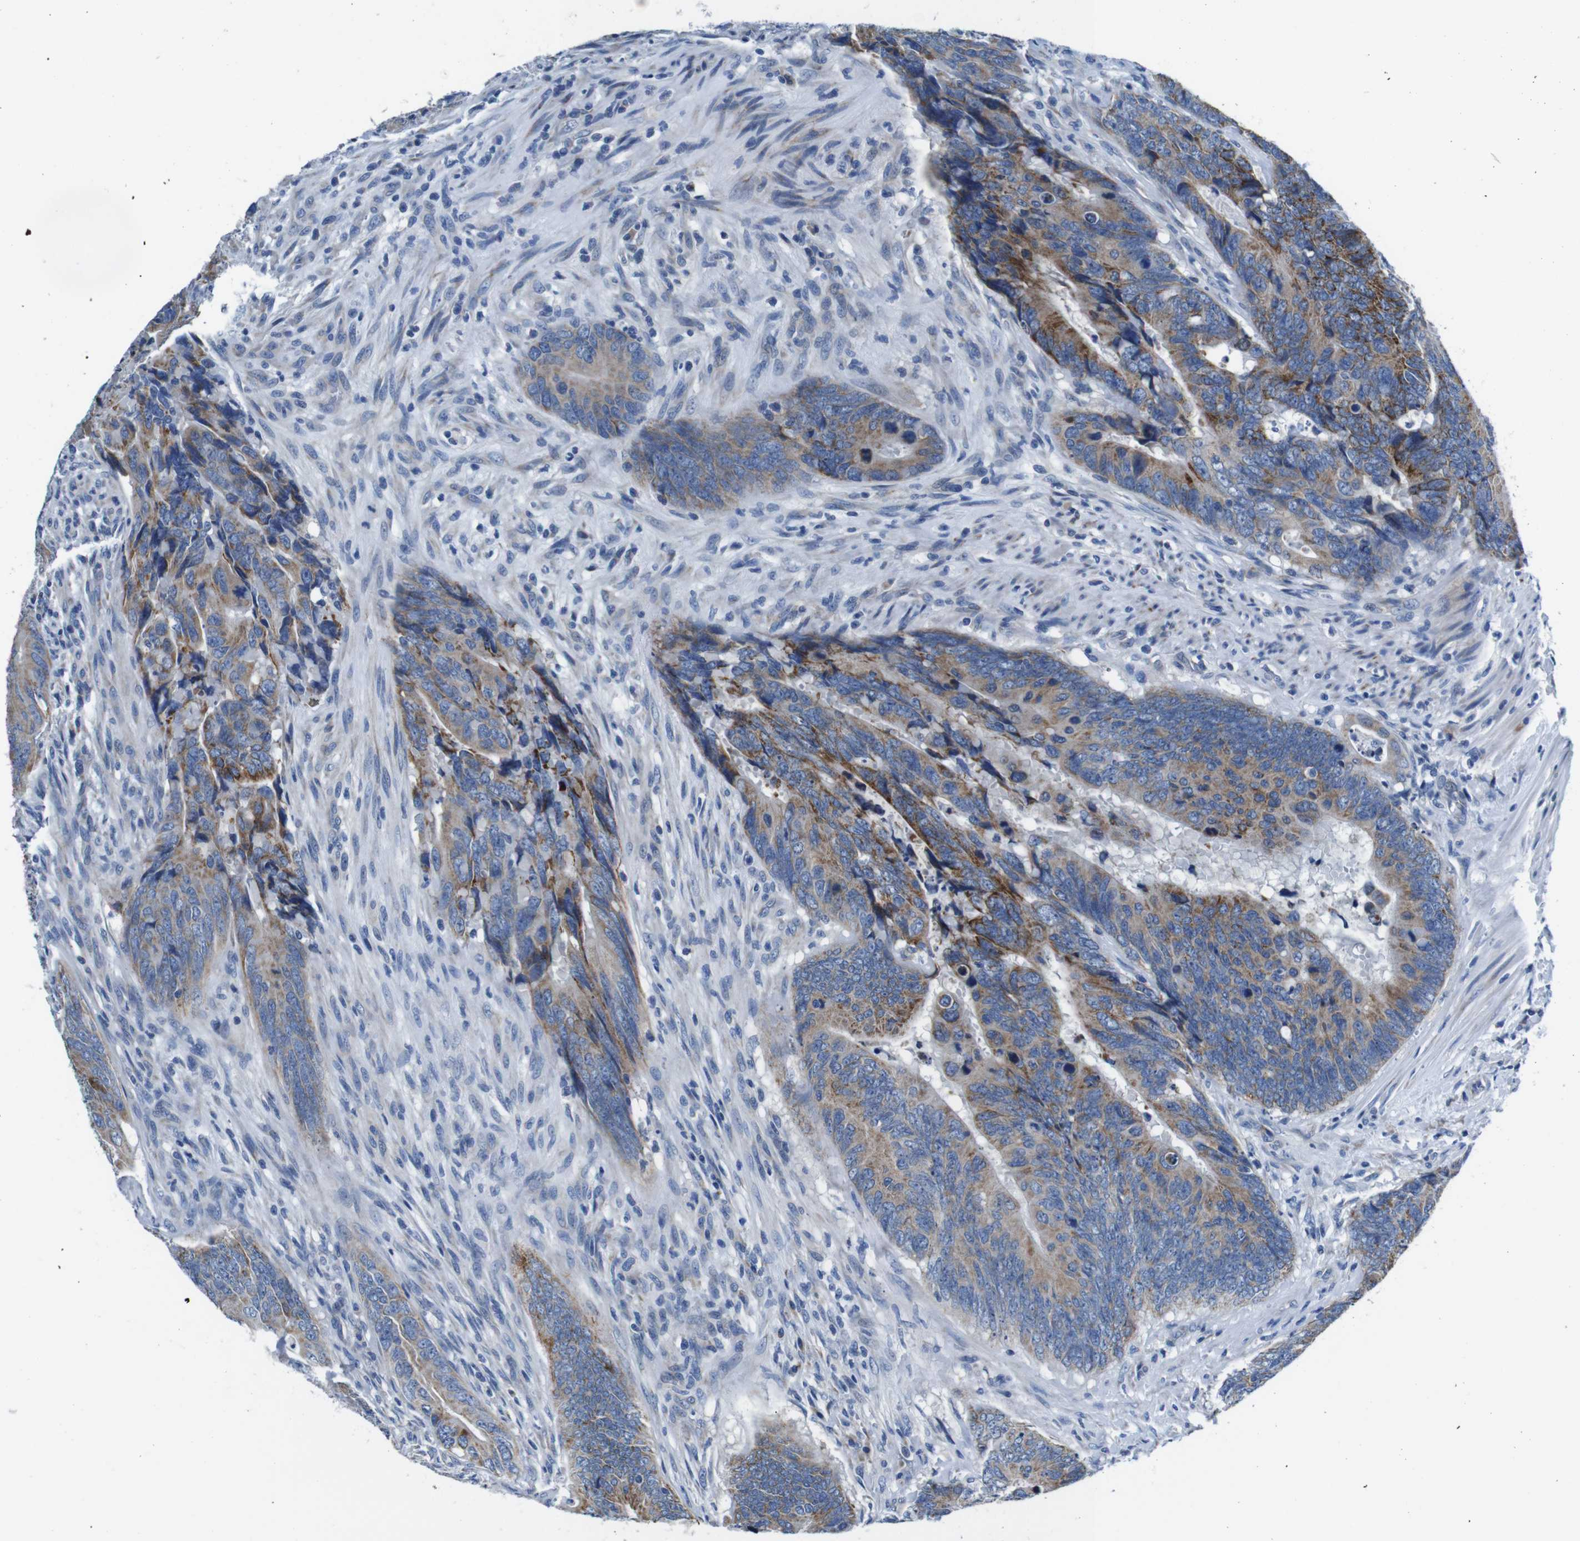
{"staining": {"intensity": "moderate", "quantity": ">75%", "location": "cytoplasmic/membranous"}, "tissue": "colorectal cancer", "cell_type": "Tumor cells", "image_type": "cancer", "snomed": [{"axis": "morphology", "description": "Normal tissue, NOS"}, {"axis": "morphology", "description": "Adenocarcinoma, NOS"}, {"axis": "topography", "description": "Colon"}], "caption": "Immunohistochemistry (IHC) micrograph of neoplastic tissue: human colorectal cancer (adenocarcinoma) stained using IHC reveals medium levels of moderate protein expression localized specifically in the cytoplasmic/membranous of tumor cells, appearing as a cytoplasmic/membranous brown color.", "gene": "SNX19", "patient": {"sex": "male", "age": 56}}